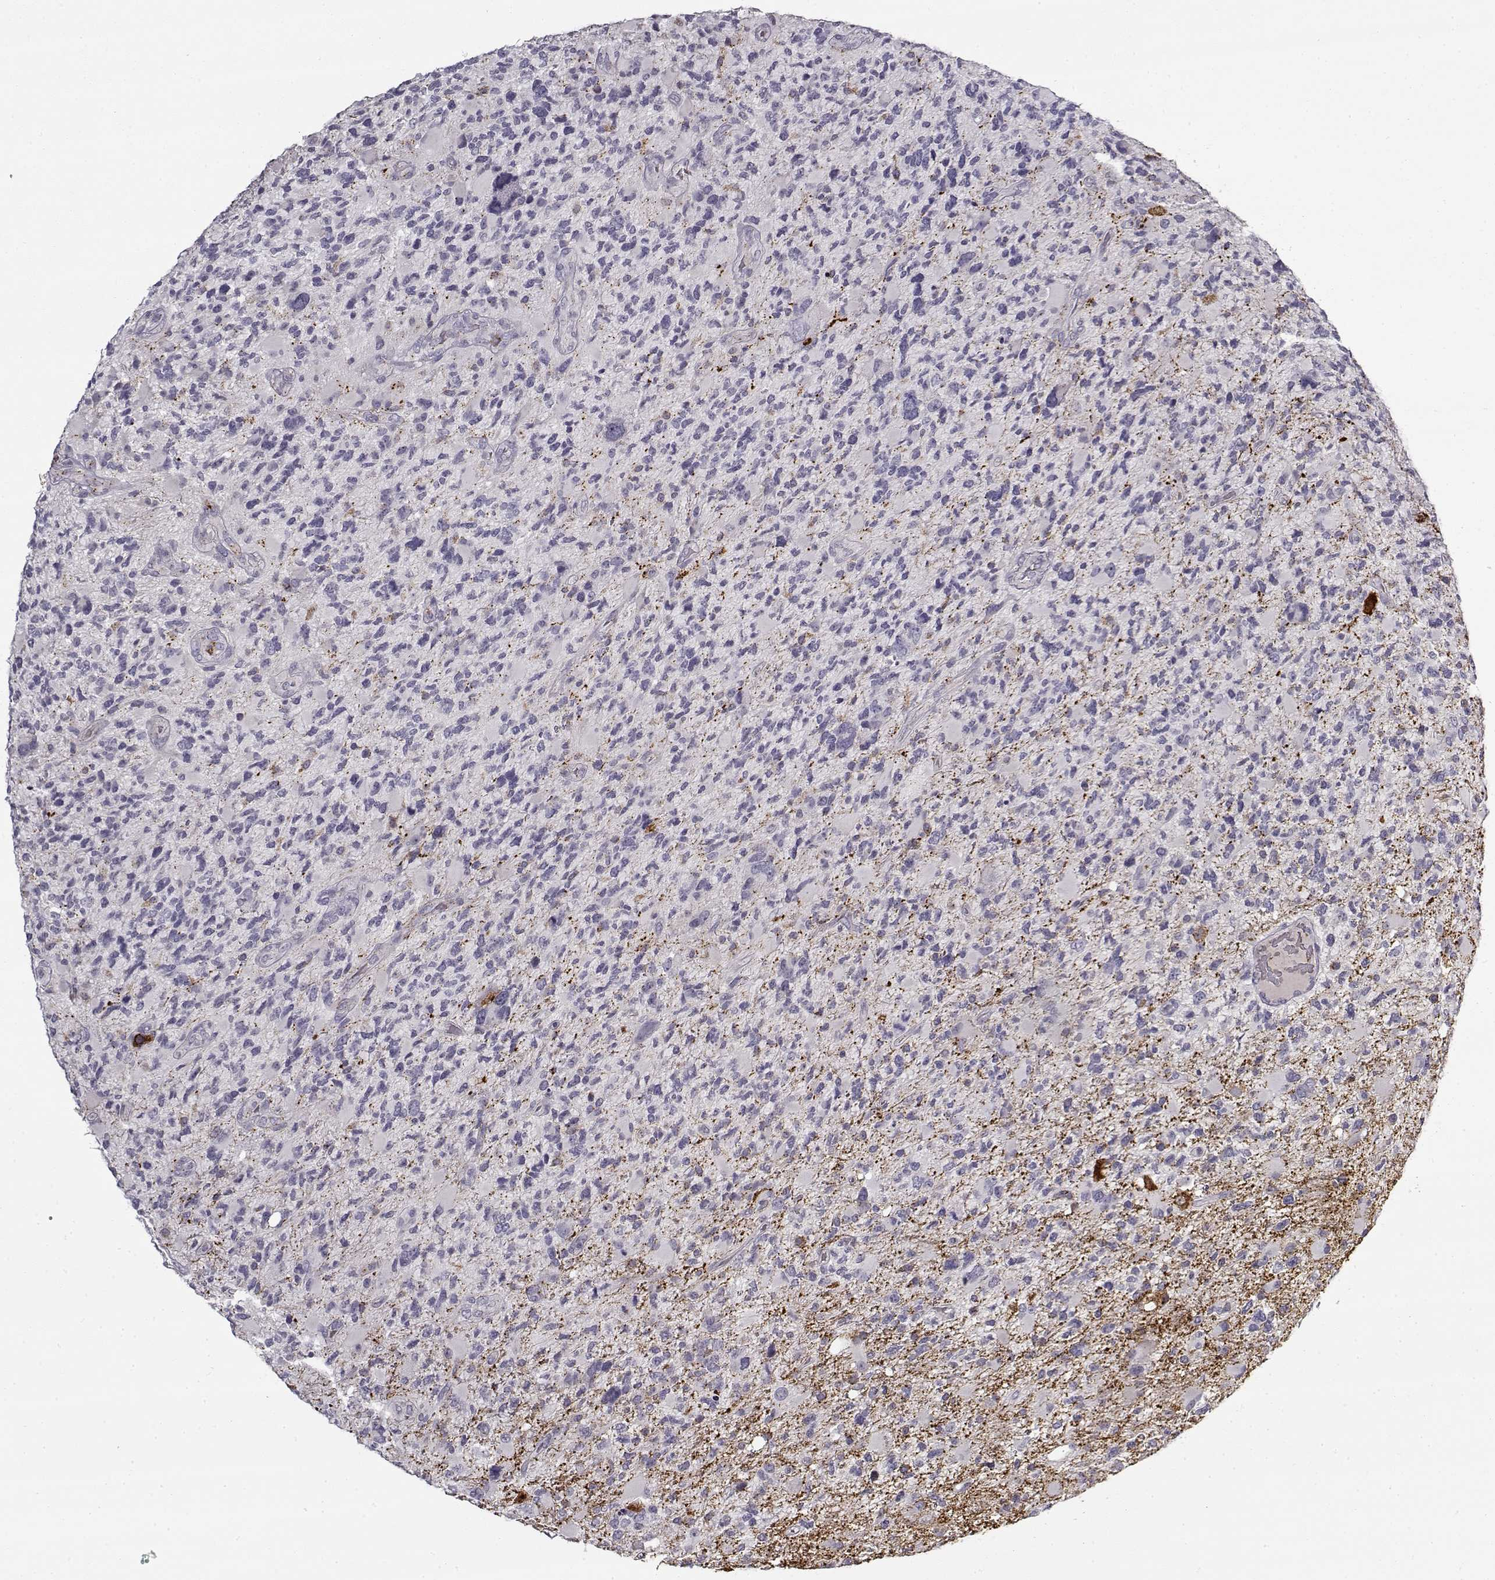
{"staining": {"intensity": "negative", "quantity": "none", "location": "none"}, "tissue": "glioma", "cell_type": "Tumor cells", "image_type": "cancer", "snomed": [{"axis": "morphology", "description": "Glioma, malignant, High grade"}, {"axis": "topography", "description": "Brain"}], "caption": "A photomicrograph of human malignant glioma (high-grade) is negative for staining in tumor cells.", "gene": "SNCA", "patient": {"sex": "female", "age": 71}}